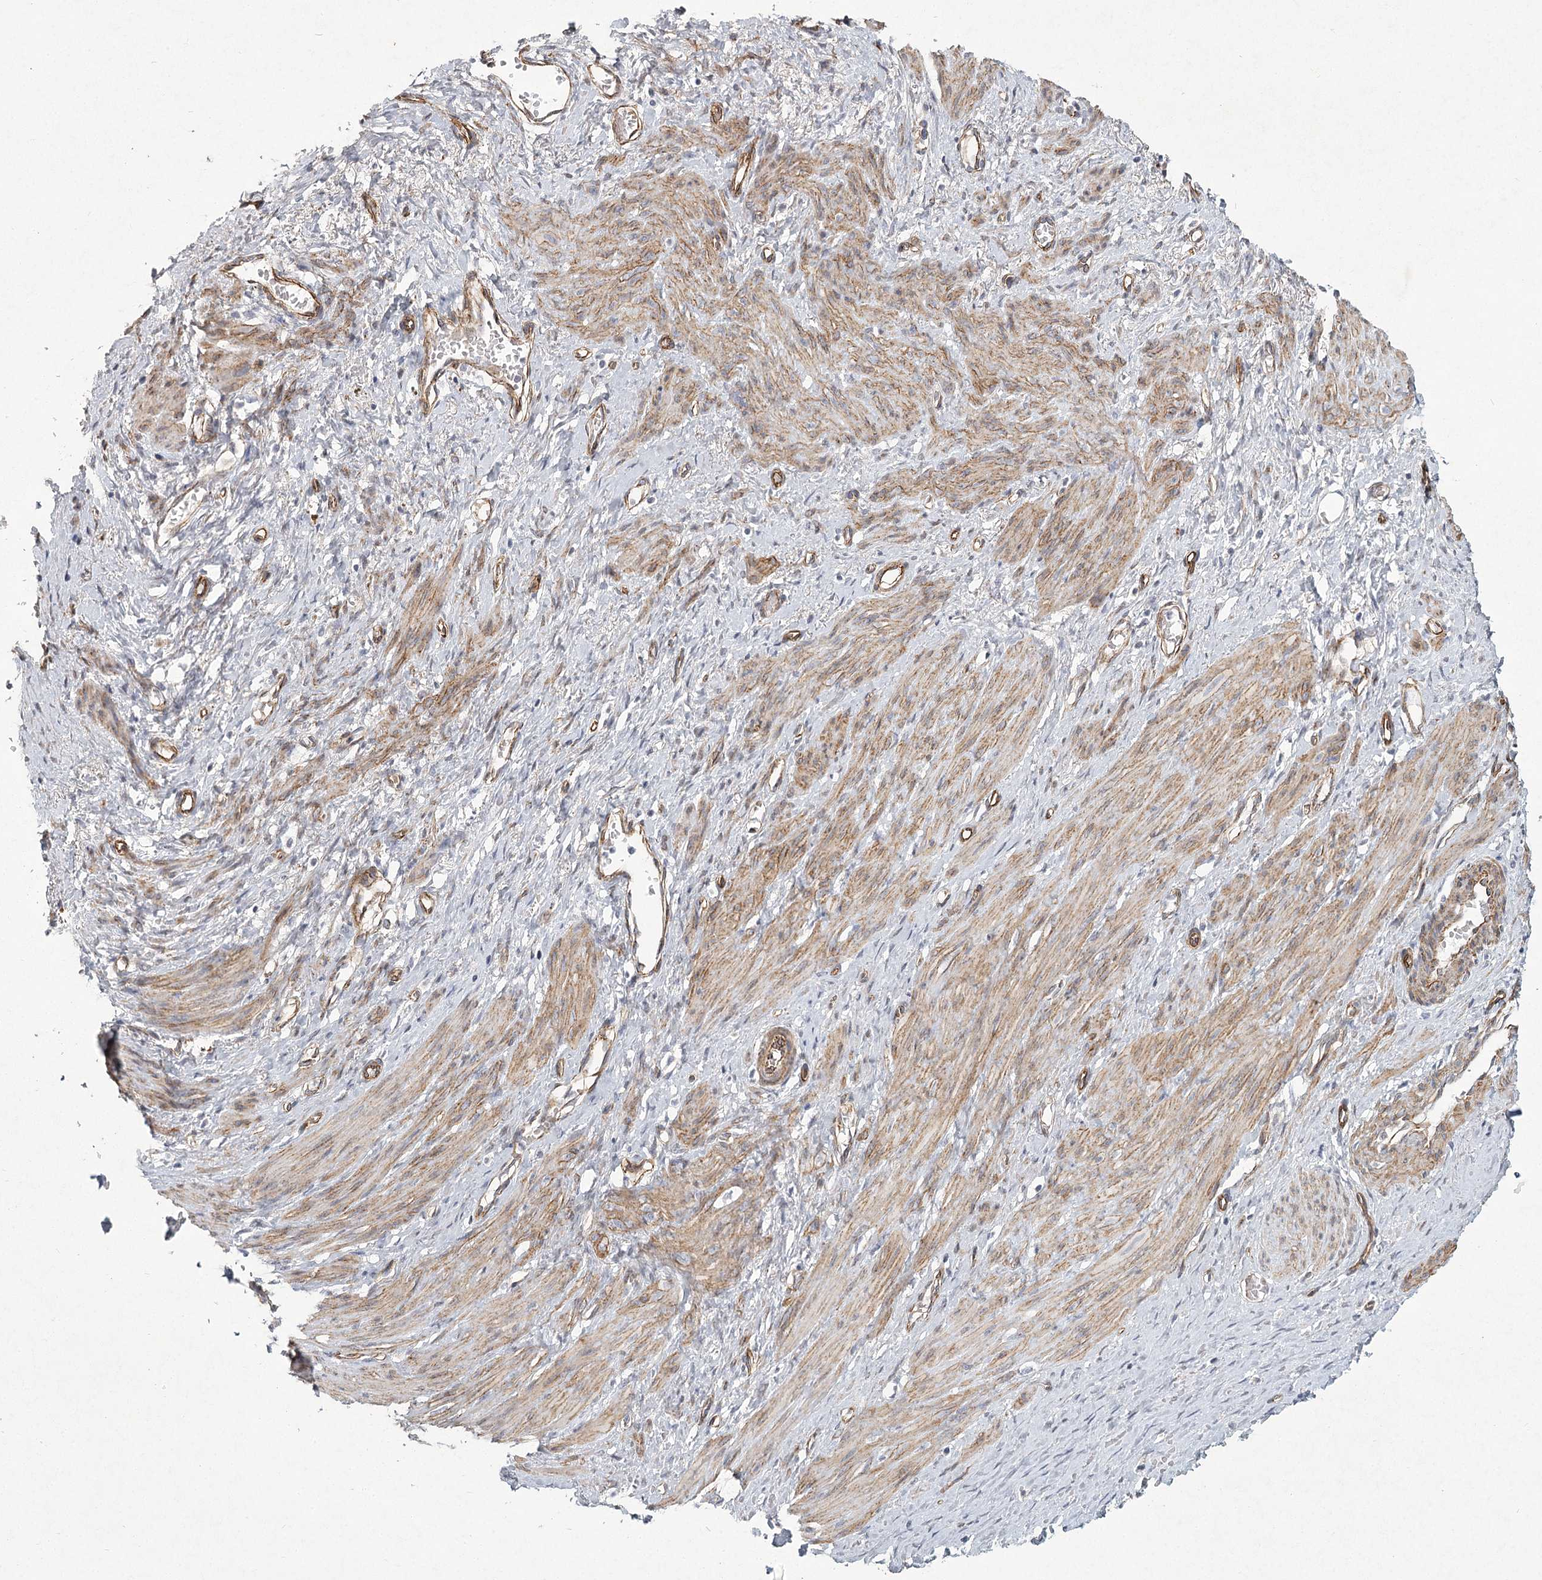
{"staining": {"intensity": "moderate", "quantity": "25%-75%", "location": "cytoplasmic/membranous"}, "tissue": "smooth muscle", "cell_type": "Smooth muscle cells", "image_type": "normal", "snomed": [{"axis": "morphology", "description": "Normal tissue, NOS"}, {"axis": "topography", "description": "Endometrium"}], "caption": "The immunohistochemical stain highlights moderate cytoplasmic/membranous expression in smooth muscle cells of benign smooth muscle.", "gene": "MEPE", "patient": {"sex": "female", "age": 33}}